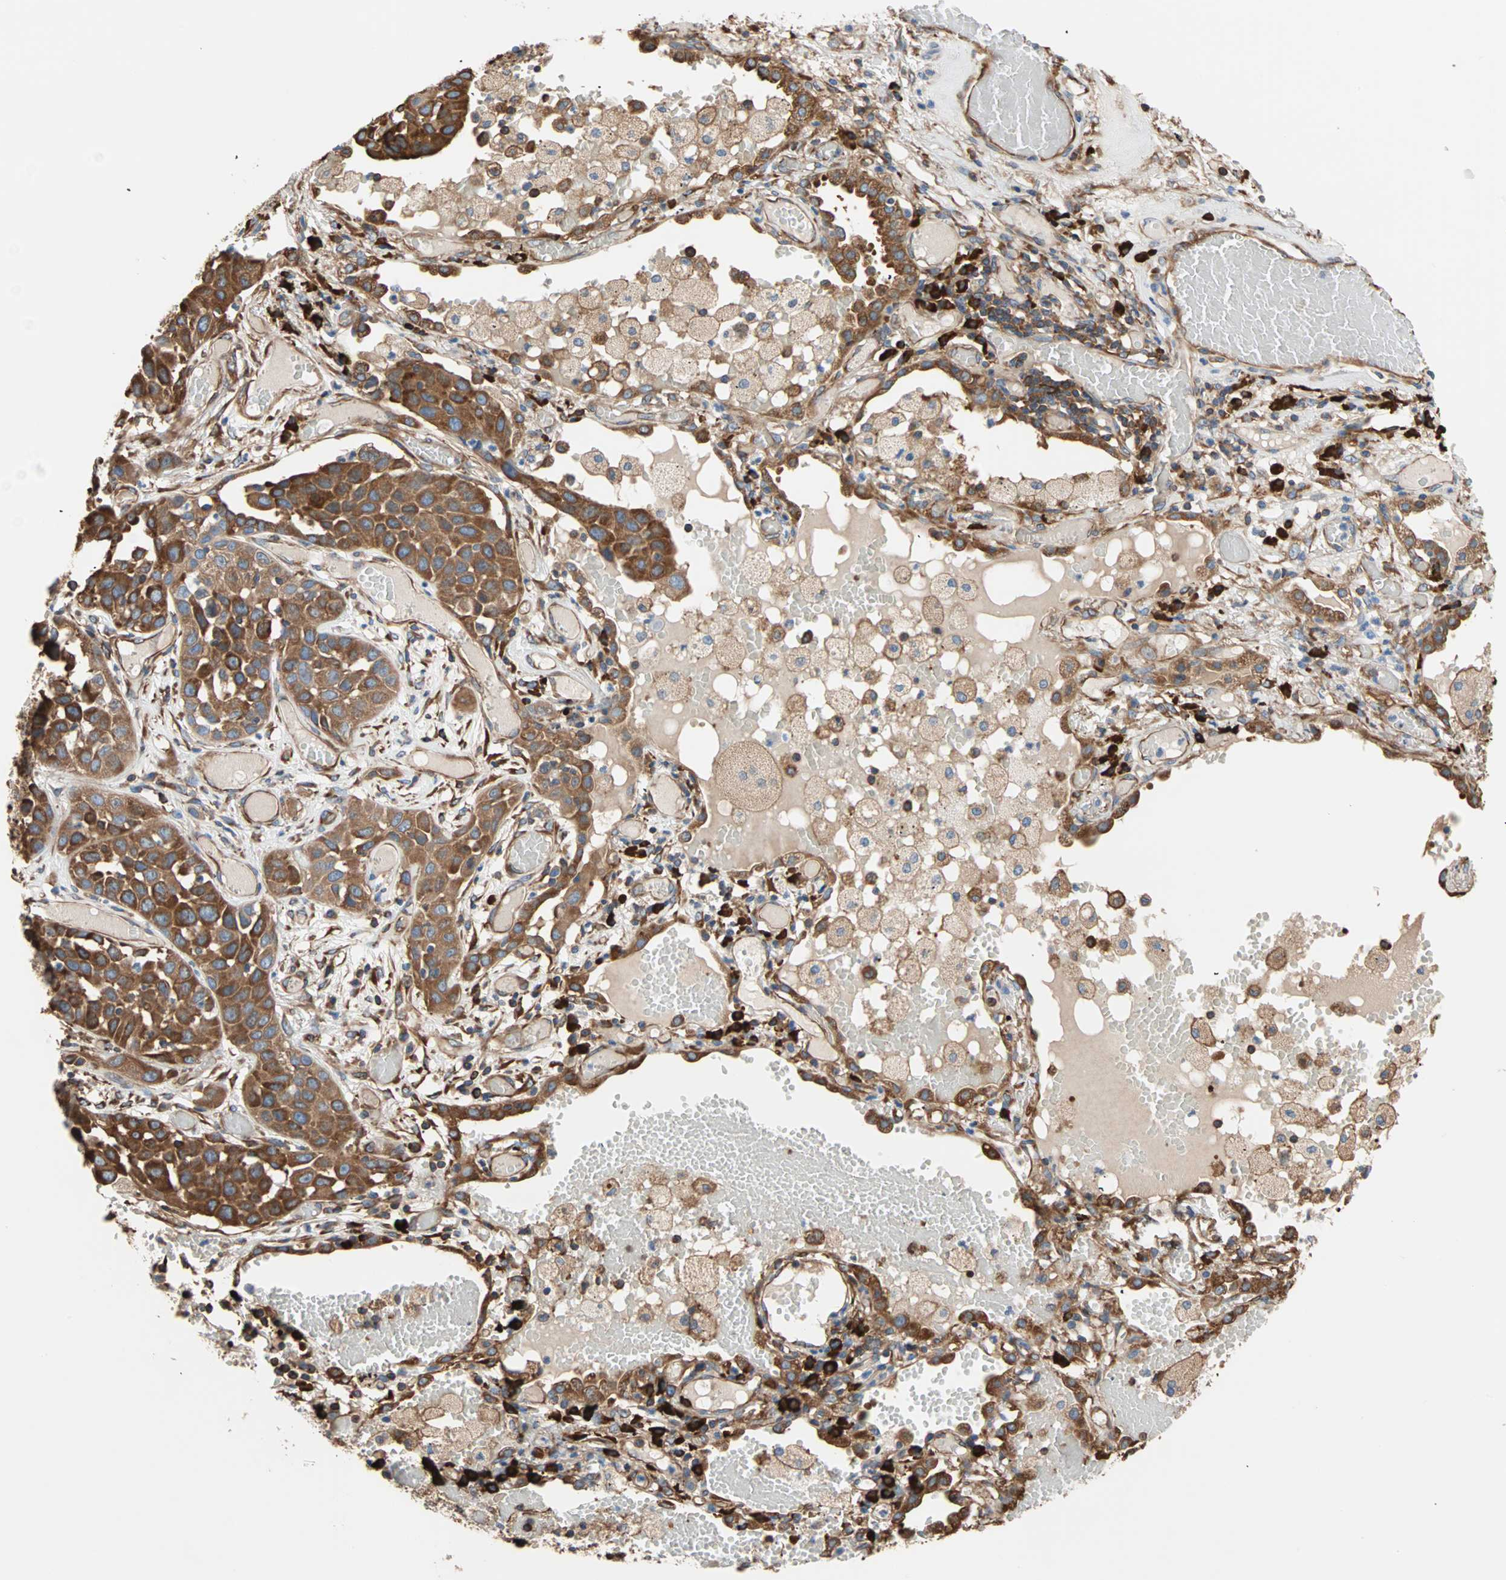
{"staining": {"intensity": "strong", "quantity": ">75%", "location": "cytoplasmic/membranous"}, "tissue": "lung cancer", "cell_type": "Tumor cells", "image_type": "cancer", "snomed": [{"axis": "morphology", "description": "Squamous cell carcinoma, NOS"}, {"axis": "topography", "description": "Lung"}], "caption": "Squamous cell carcinoma (lung) stained for a protein (brown) demonstrates strong cytoplasmic/membranous positive positivity in about >75% of tumor cells.", "gene": "EEF2", "patient": {"sex": "male", "age": 71}}